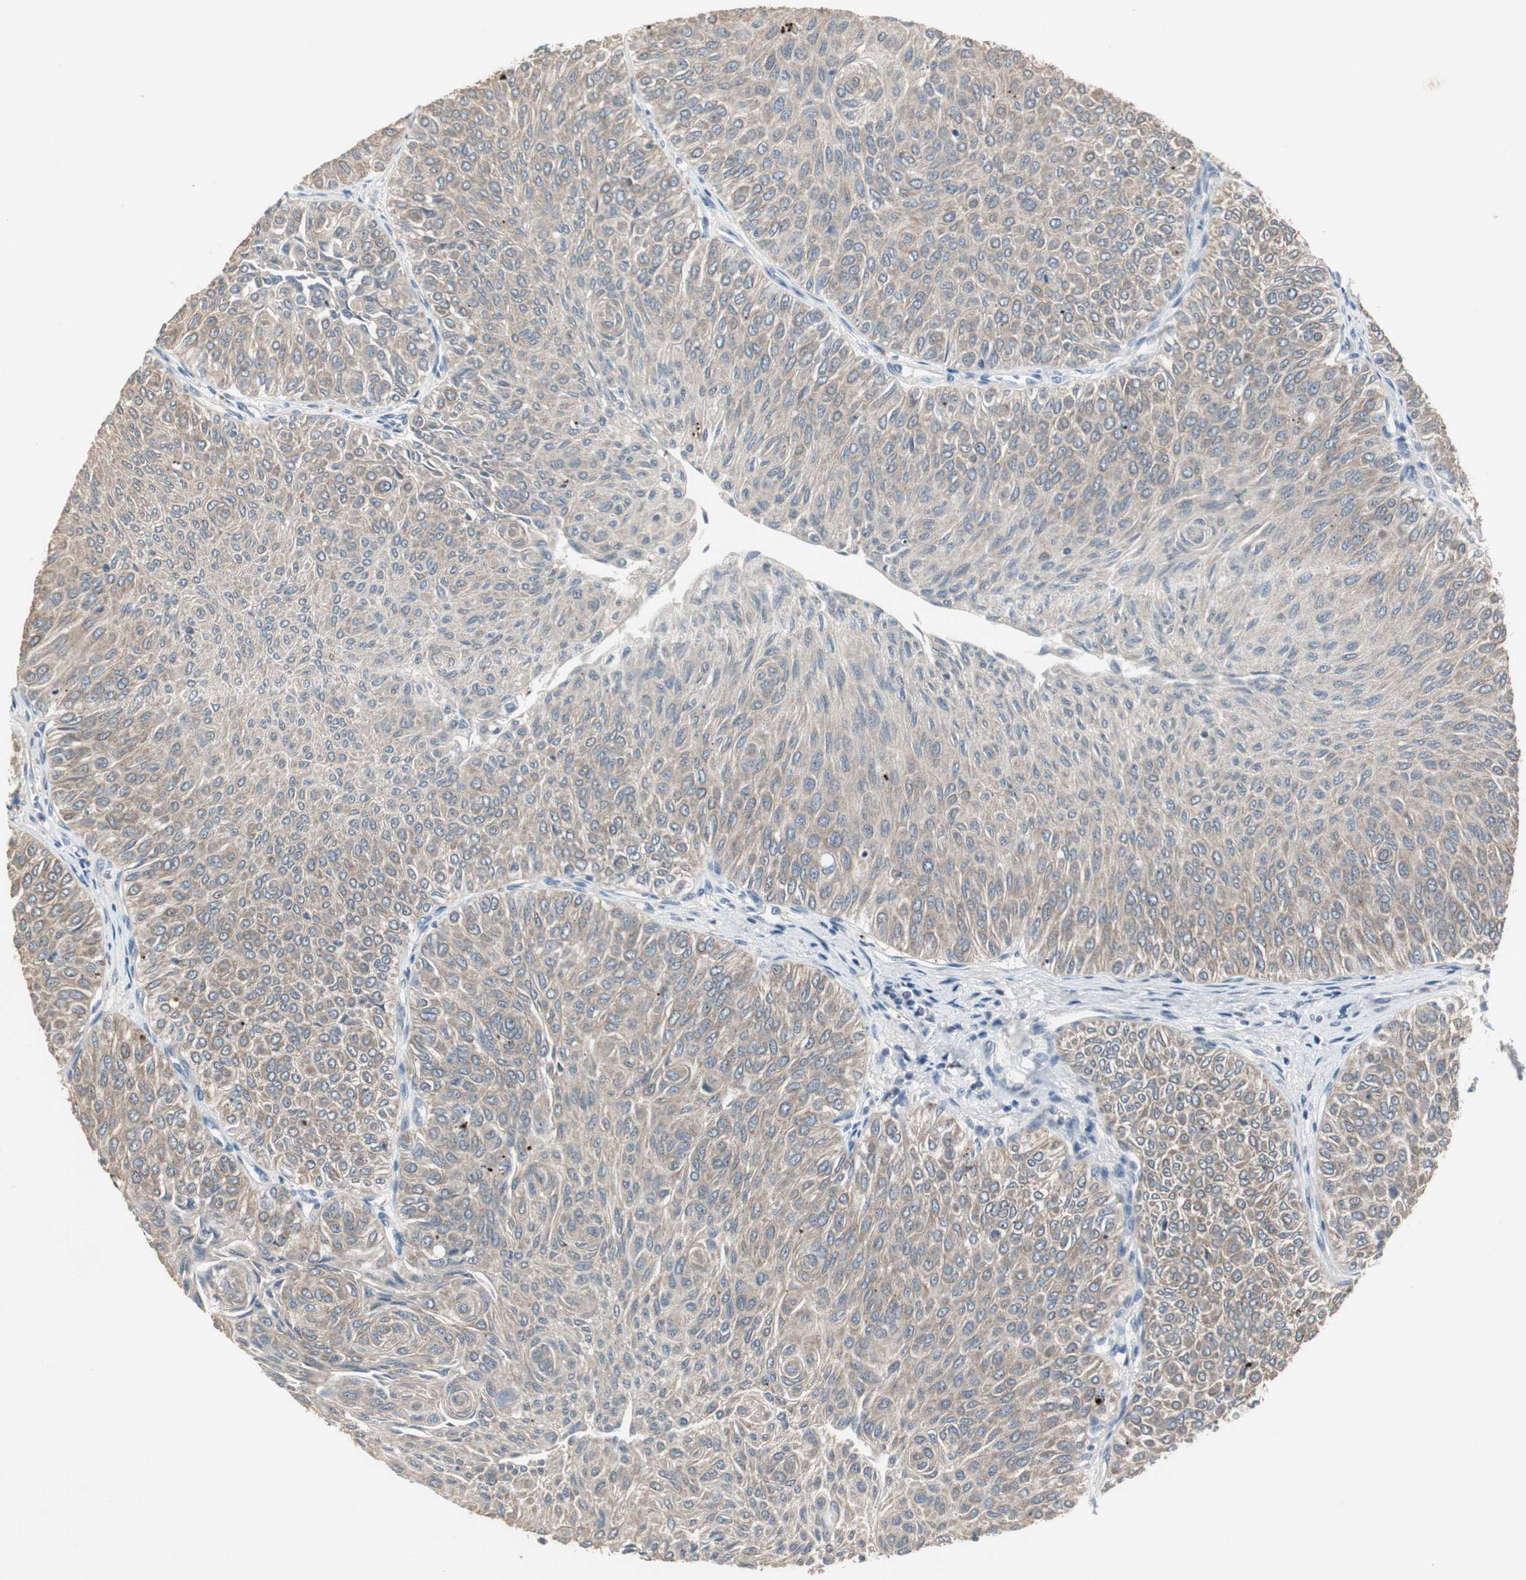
{"staining": {"intensity": "weak", "quantity": ">75%", "location": "cytoplasmic/membranous"}, "tissue": "urothelial cancer", "cell_type": "Tumor cells", "image_type": "cancer", "snomed": [{"axis": "morphology", "description": "Urothelial carcinoma, Low grade"}, {"axis": "topography", "description": "Urinary bladder"}], "caption": "This is an image of immunohistochemistry staining of urothelial carcinoma (low-grade), which shows weak staining in the cytoplasmic/membranous of tumor cells.", "gene": "PTPRN2", "patient": {"sex": "male", "age": 78}}